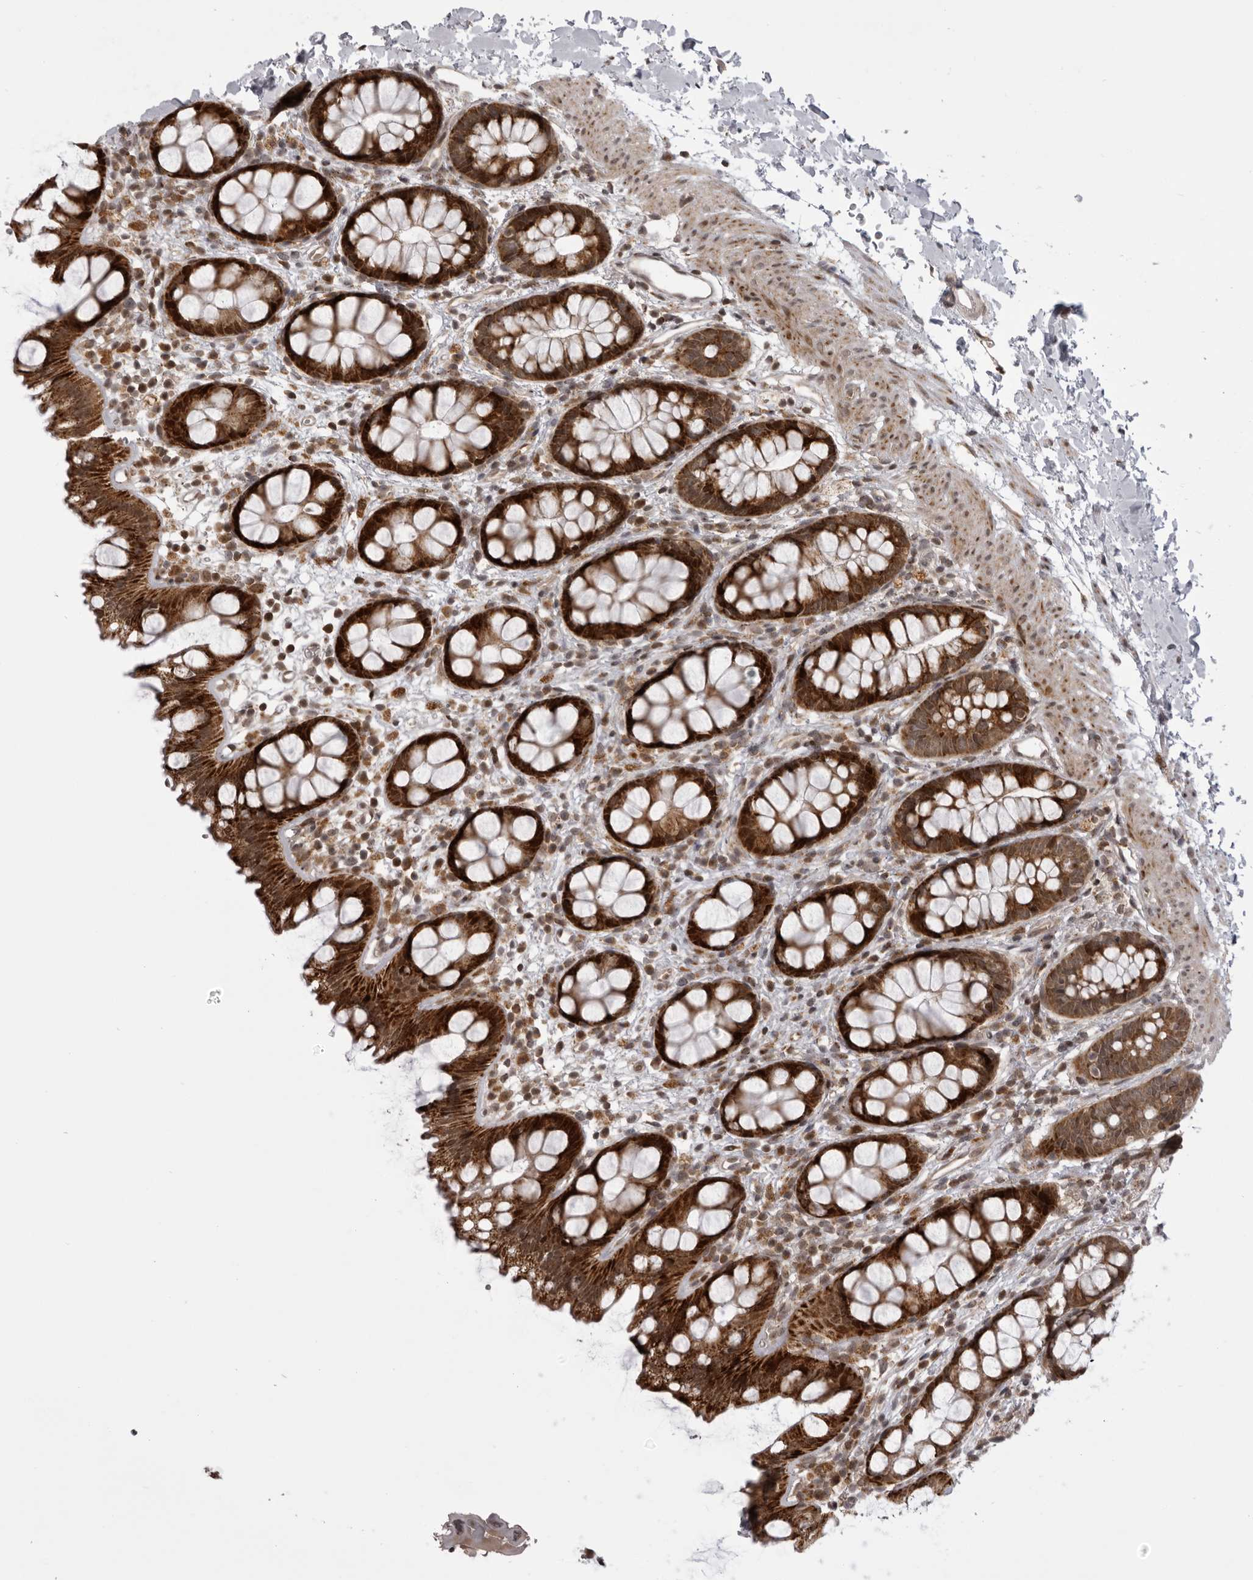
{"staining": {"intensity": "strong", "quantity": ">75%", "location": "cytoplasmic/membranous"}, "tissue": "rectum", "cell_type": "Glandular cells", "image_type": "normal", "snomed": [{"axis": "morphology", "description": "Normal tissue, NOS"}, {"axis": "topography", "description": "Rectum"}], "caption": "Benign rectum shows strong cytoplasmic/membranous positivity in about >75% of glandular cells, visualized by immunohistochemistry.", "gene": "C1orf109", "patient": {"sex": "female", "age": 65}}